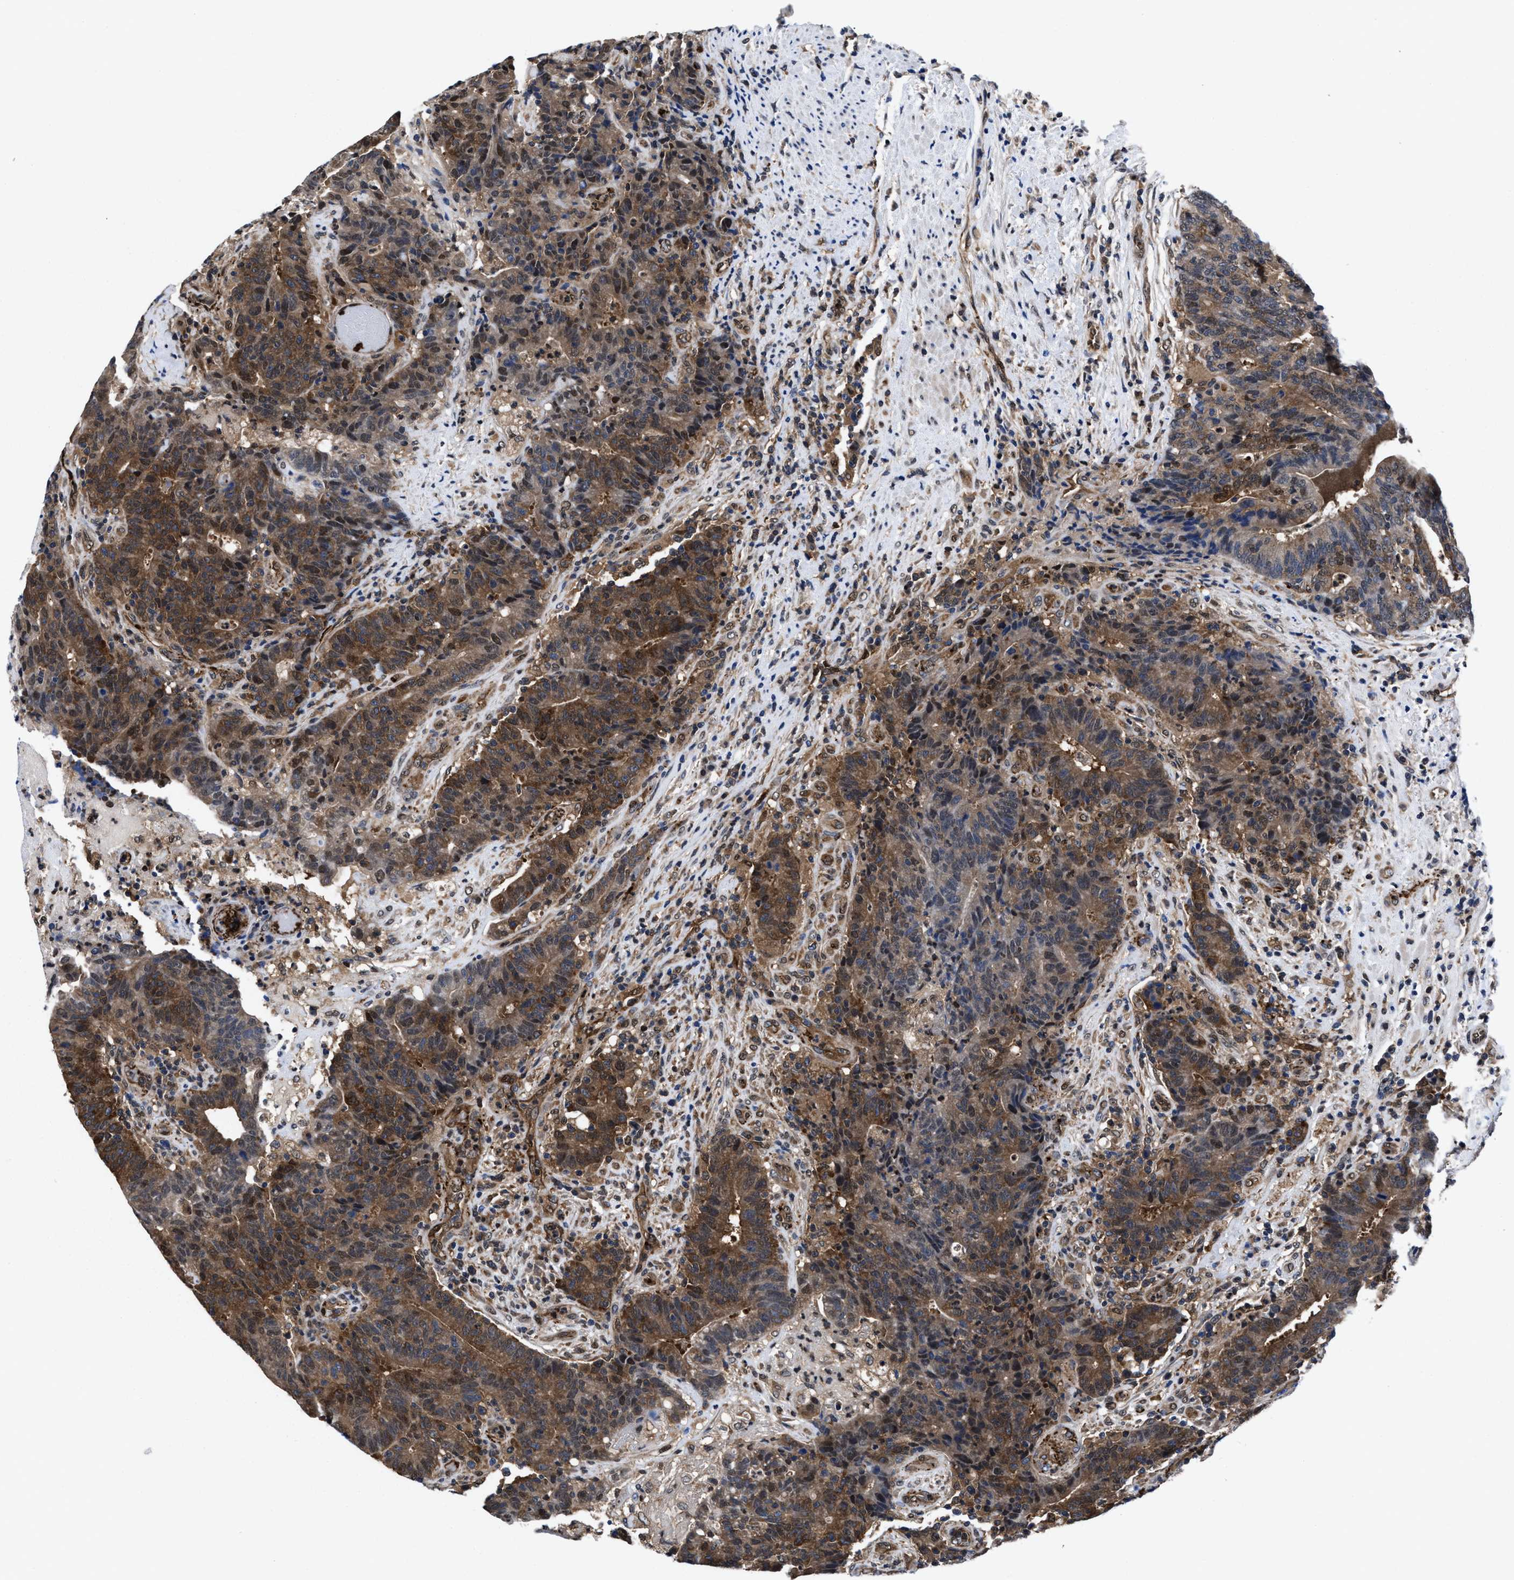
{"staining": {"intensity": "moderate", "quantity": "25%-75%", "location": "cytoplasmic/membranous"}, "tissue": "colorectal cancer", "cell_type": "Tumor cells", "image_type": "cancer", "snomed": [{"axis": "morphology", "description": "Normal tissue, NOS"}, {"axis": "morphology", "description": "Adenocarcinoma, NOS"}, {"axis": "topography", "description": "Colon"}], "caption": "Colorectal adenocarcinoma tissue demonstrates moderate cytoplasmic/membranous staining in approximately 25%-75% of tumor cells", "gene": "ACLY", "patient": {"sex": "female", "age": 75}}